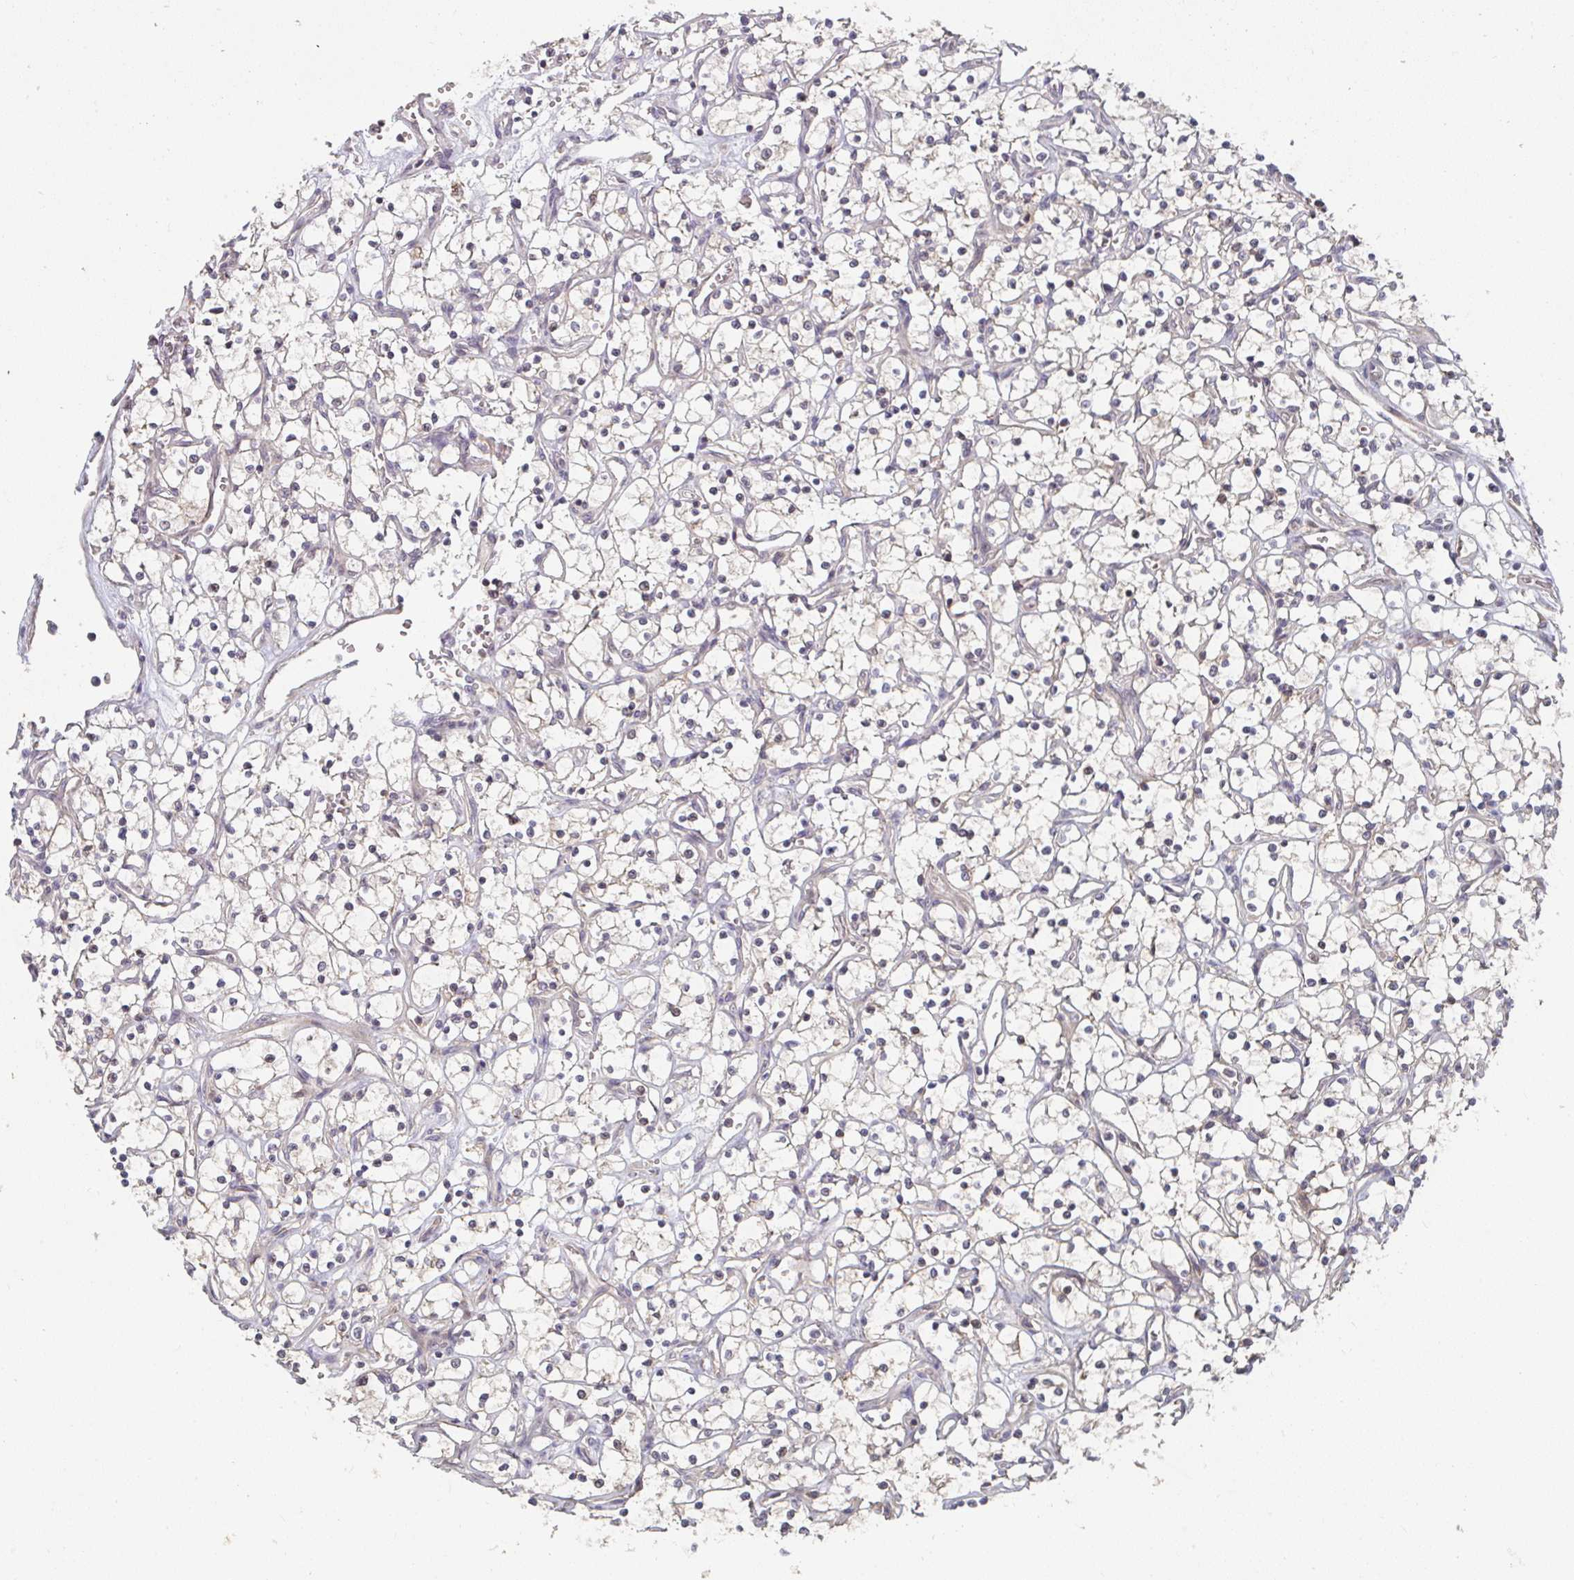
{"staining": {"intensity": "negative", "quantity": "none", "location": "none"}, "tissue": "renal cancer", "cell_type": "Tumor cells", "image_type": "cancer", "snomed": [{"axis": "morphology", "description": "Adenocarcinoma, NOS"}, {"axis": "topography", "description": "Kidney"}], "caption": "Protein analysis of adenocarcinoma (renal) demonstrates no significant expression in tumor cells.", "gene": "RANGRF", "patient": {"sex": "female", "age": 69}}